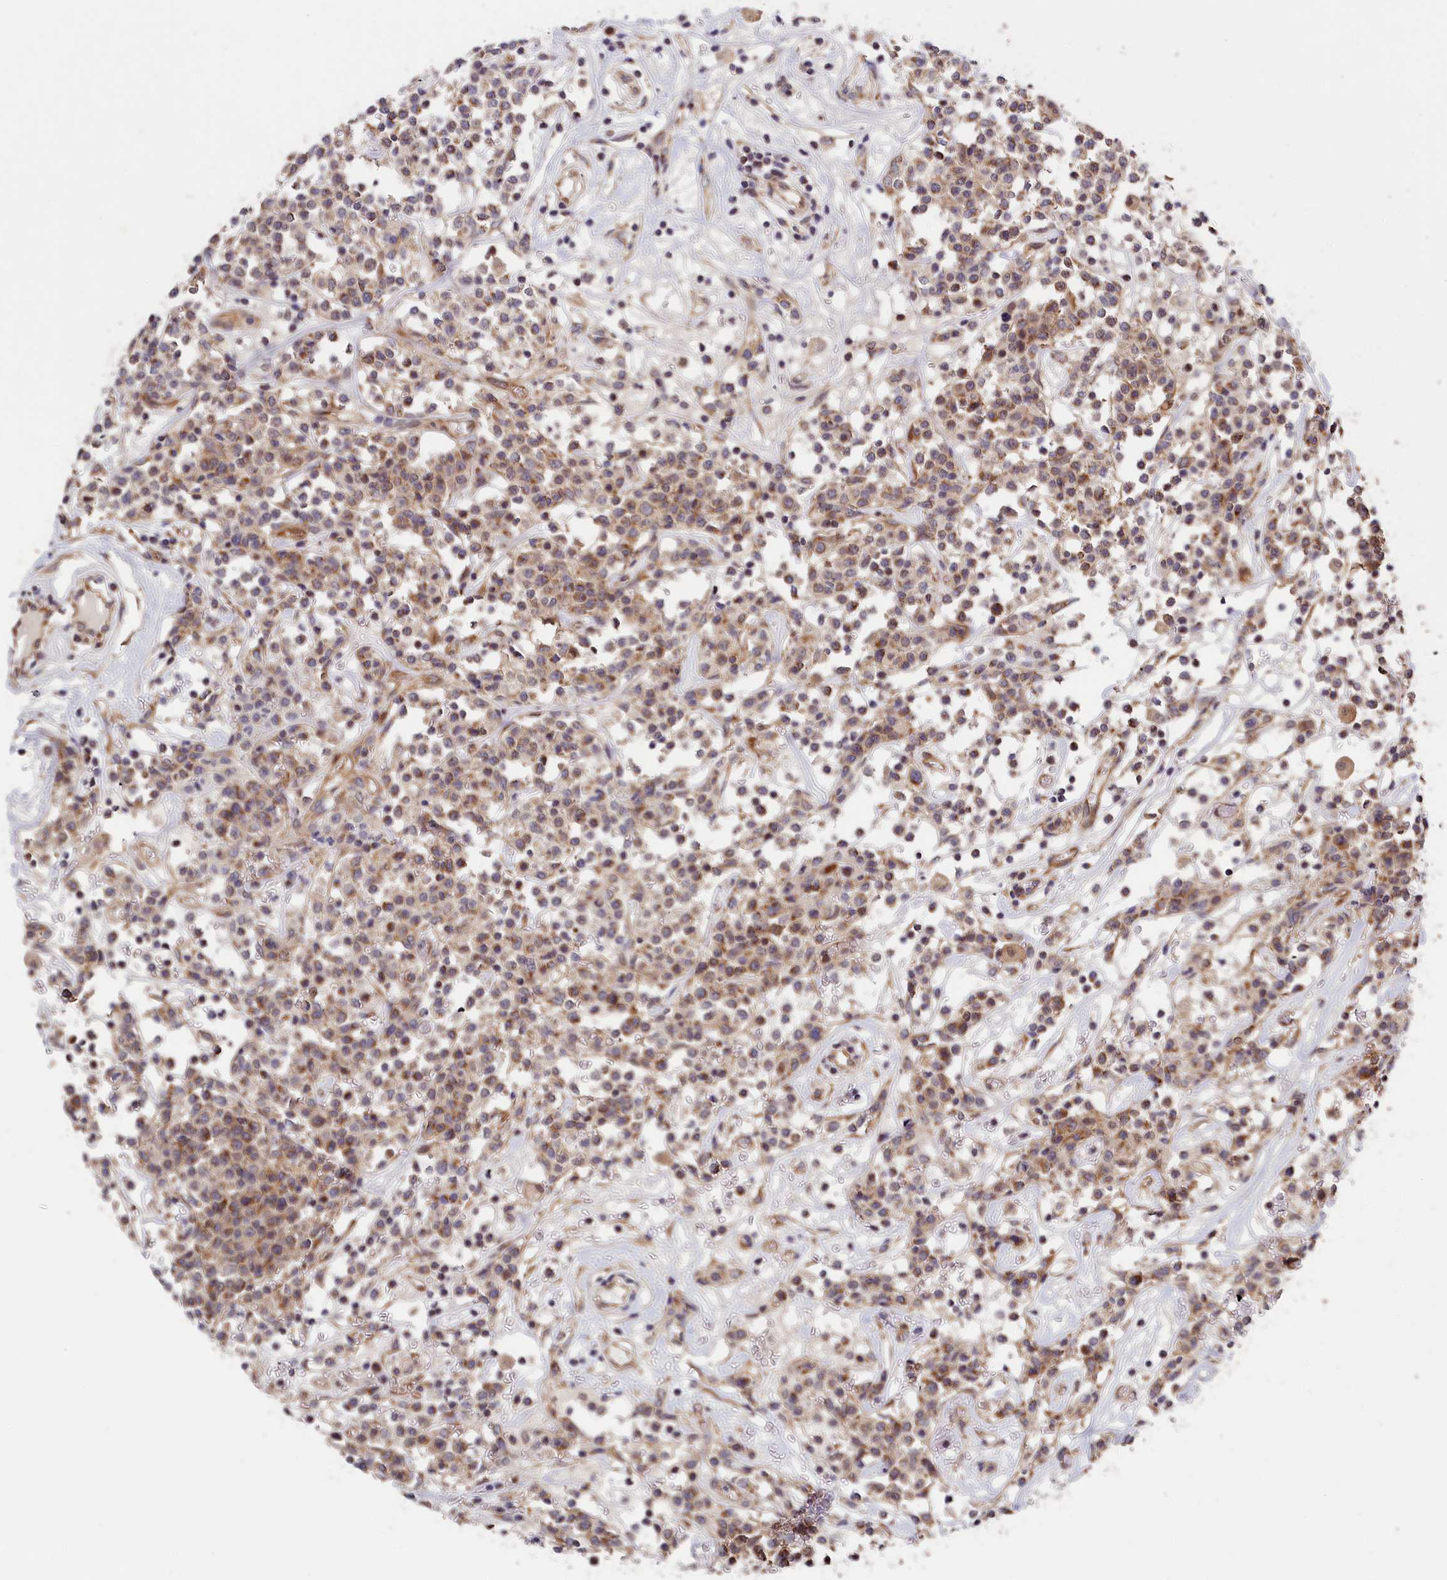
{"staining": {"intensity": "moderate", "quantity": ">75%", "location": "cytoplasmic/membranous"}, "tissue": "lymphoma", "cell_type": "Tumor cells", "image_type": "cancer", "snomed": [{"axis": "morphology", "description": "Malignant lymphoma, non-Hodgkin's type, Low grade"}, {"axis": "topography", "description": "Small intestine"}], "caption": "Lymphoma stained for a protein (brown) displays moderate cytoplasmic/membranous positive positivity in about >75% of tumor cells.", "gene": "CEP44", "patient": {"sex": "female", "age": 59}}